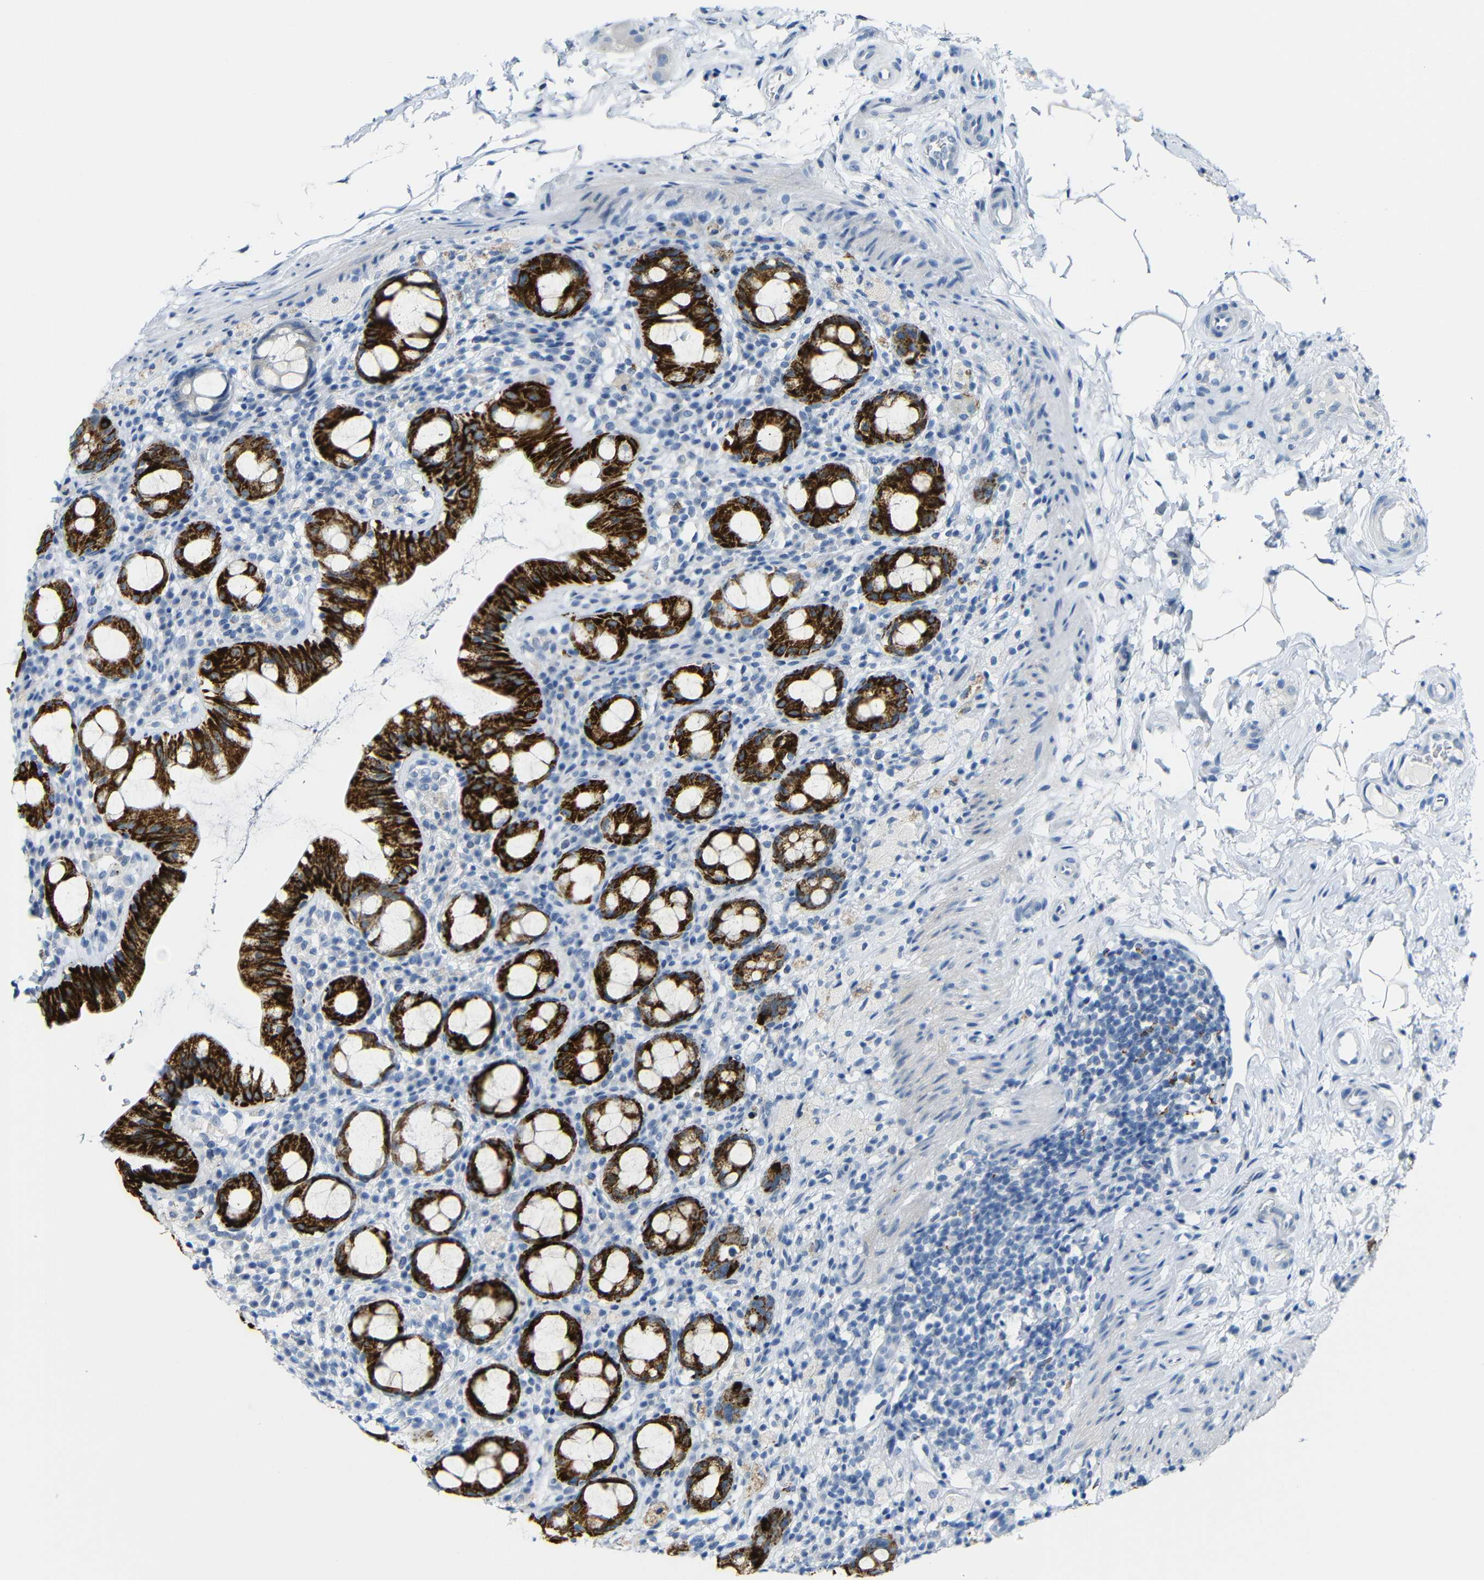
{"staining": {"intensity": "strong", "quantity": ">75%", "location": "cytoplasmic/membranous"}, "tissue": "rectum", "cell_type": "Glandular cells", "image_type": "normal", "snomed": [{"axis": "morphology", "description": "Normal tissue, NOS"}, {"axis": "topography", "description": "Rectum"}], "caption": "The histopathology image exhibits a brown stain indicating the presence of a protein in the cytoplasmic/membranous of glandular cells in rectum. The protein of interest is stained brown, and the nuclei are stained in blue (DAB IHC with brightfield microscopy, high magnification).", "gene": "C15orf48", "patient": {"sex": "male", "age": 44}}